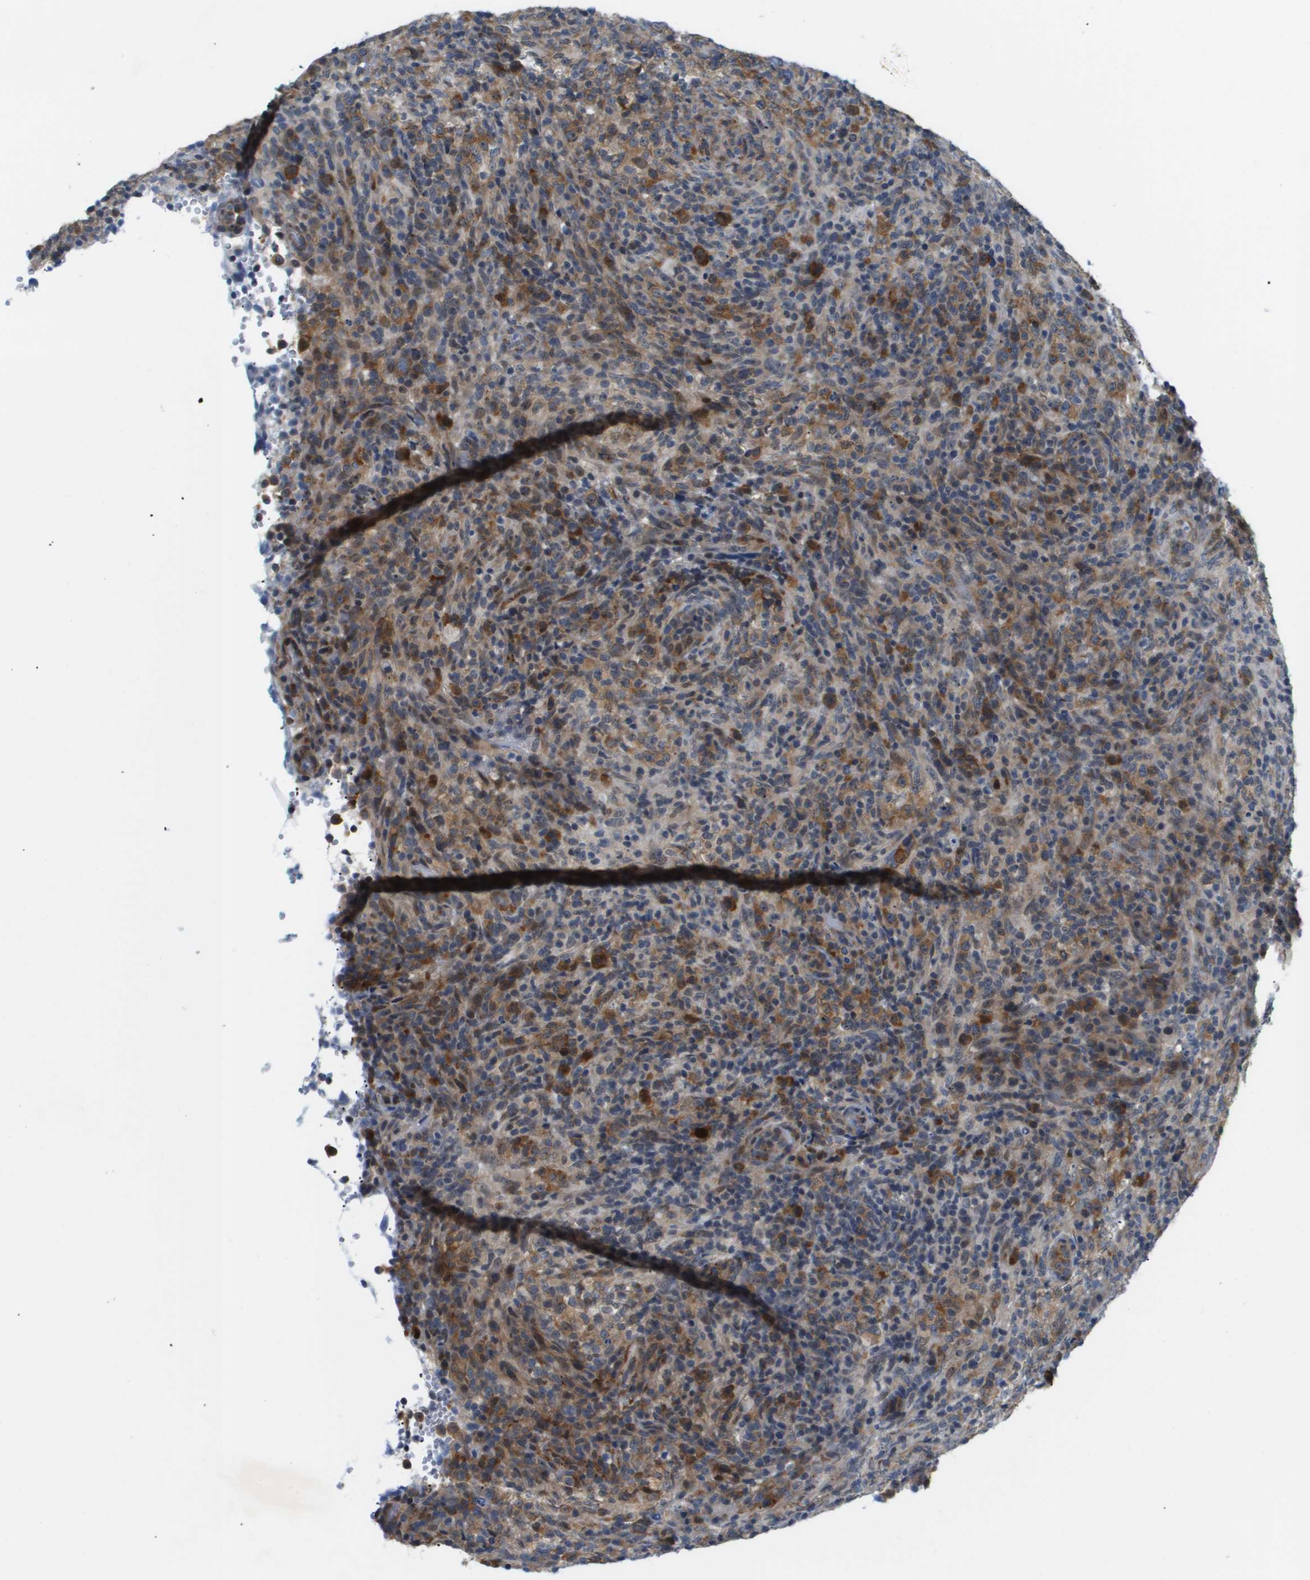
{"staining": {"intensity": "moderate", "quantity": ">75%", "location": "cytoplasmic/membranous"}, "tissue": "lymphoma", "cell_type": "Tumor cells", "image_type": "cancer", "snomed": [{"axis": "morphology", "description": "Malignant lymphoma, non-Hodgkin's type, High grade"}, {"axis": "topography", "description": "Lymph node"}], "caption": "The histopathology image displays a brown stain indicating the presence of a protein in the cytoplasmic/membranous of tumor cells in lymphoma.", "gene": "OTUD5", "patient": {"sex": "female", "age": 76}}